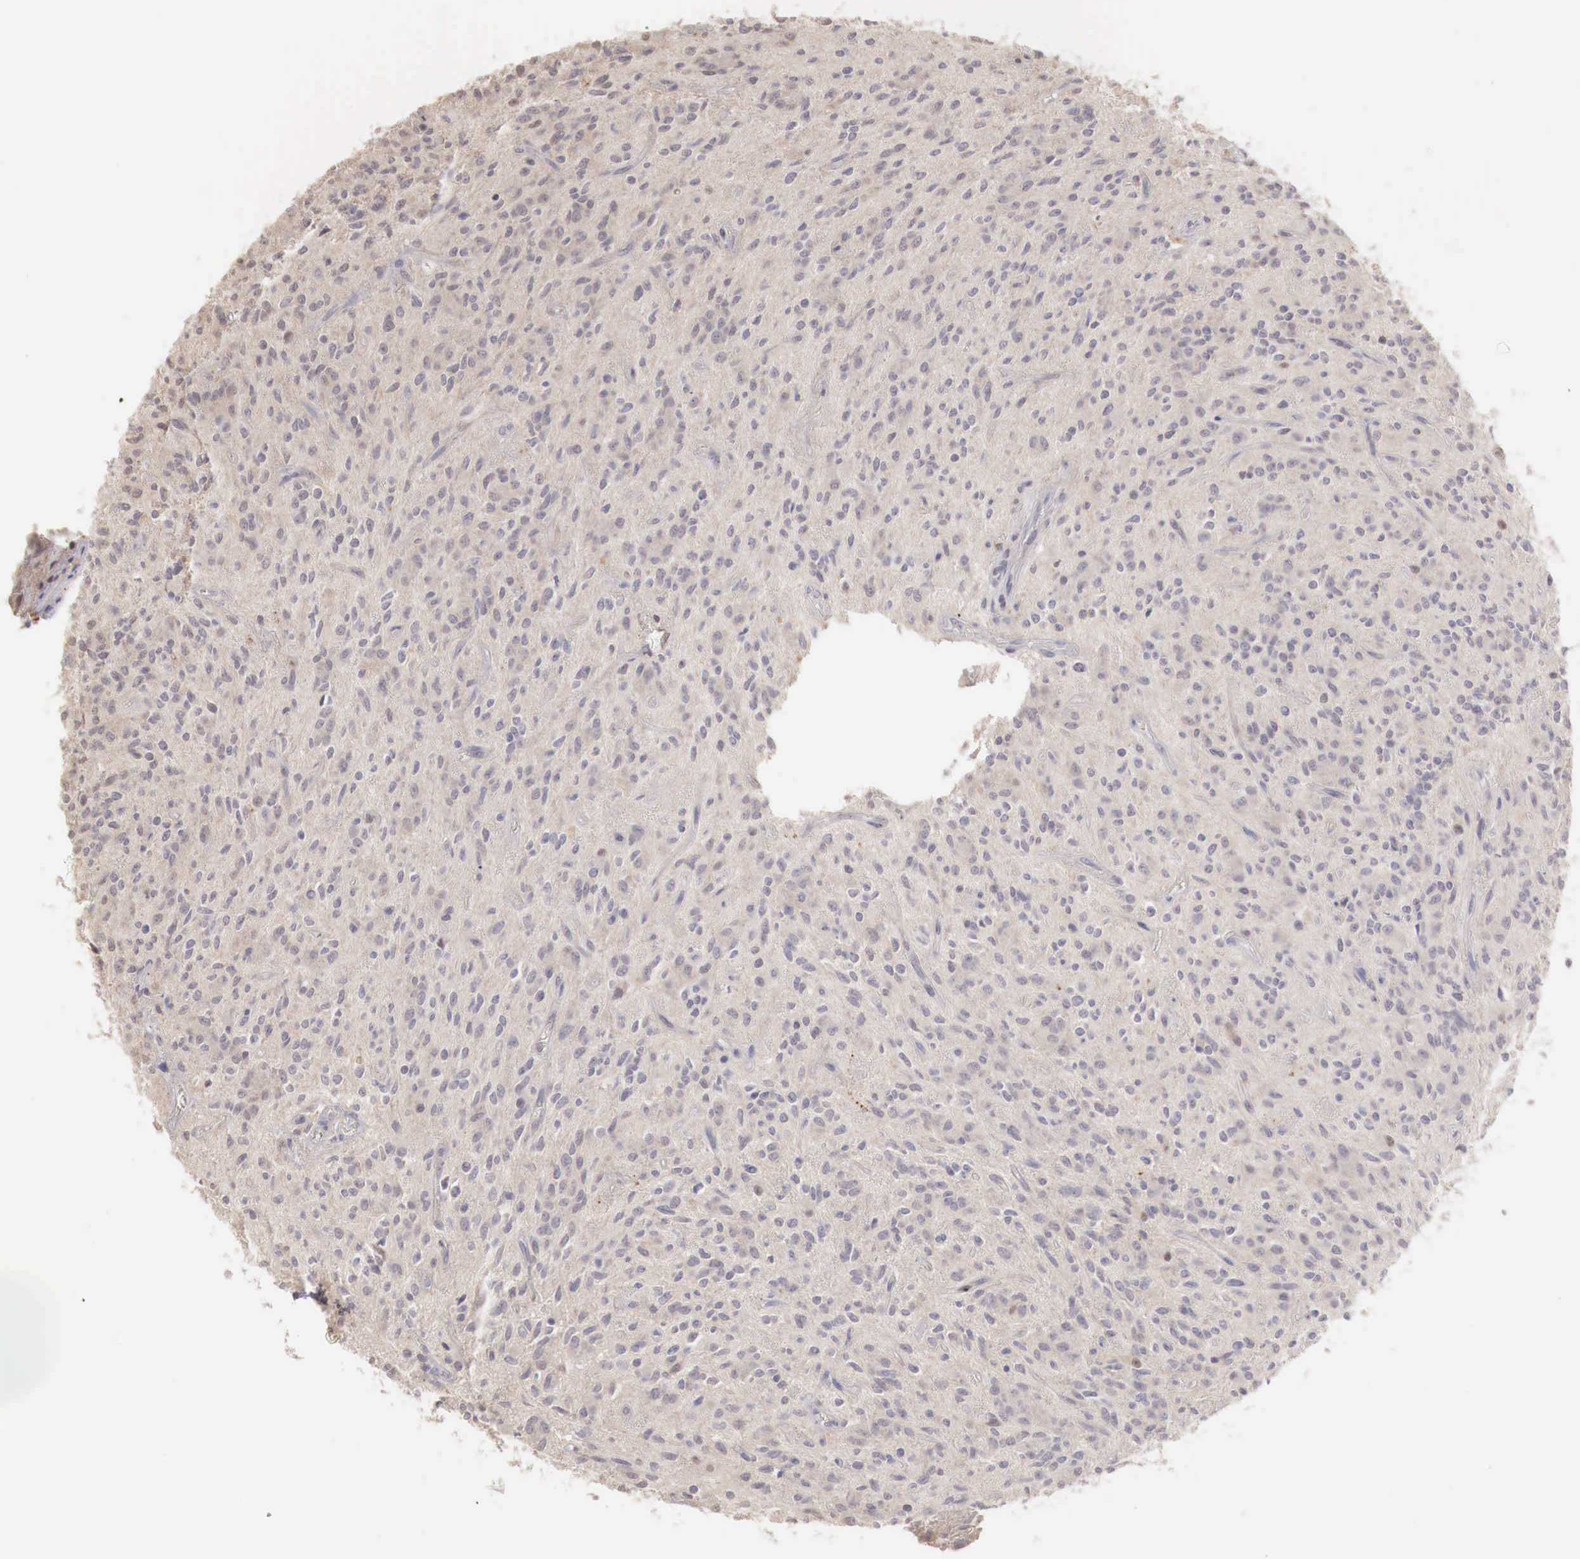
{"staining": {"intensity": "weak", "quantity": ">75%", "location": "cytoplasmic/membranous"}, "tissue": "glioma", "cell_type": "Tumor cells", "image_type": "cancer", "snomed": [{"axis": "morphology", "description": "Glioma, malignant, Low grade"}, {"axis": "topography", "description": "Brain"}], "caption": "A brown stain labels weak cytoplasmic/membranous positivity of a protein in malignant low-grade glioma tumor cells.", "gene": "TBC1D9", "patient": {"sex": "female", "age": 15}}